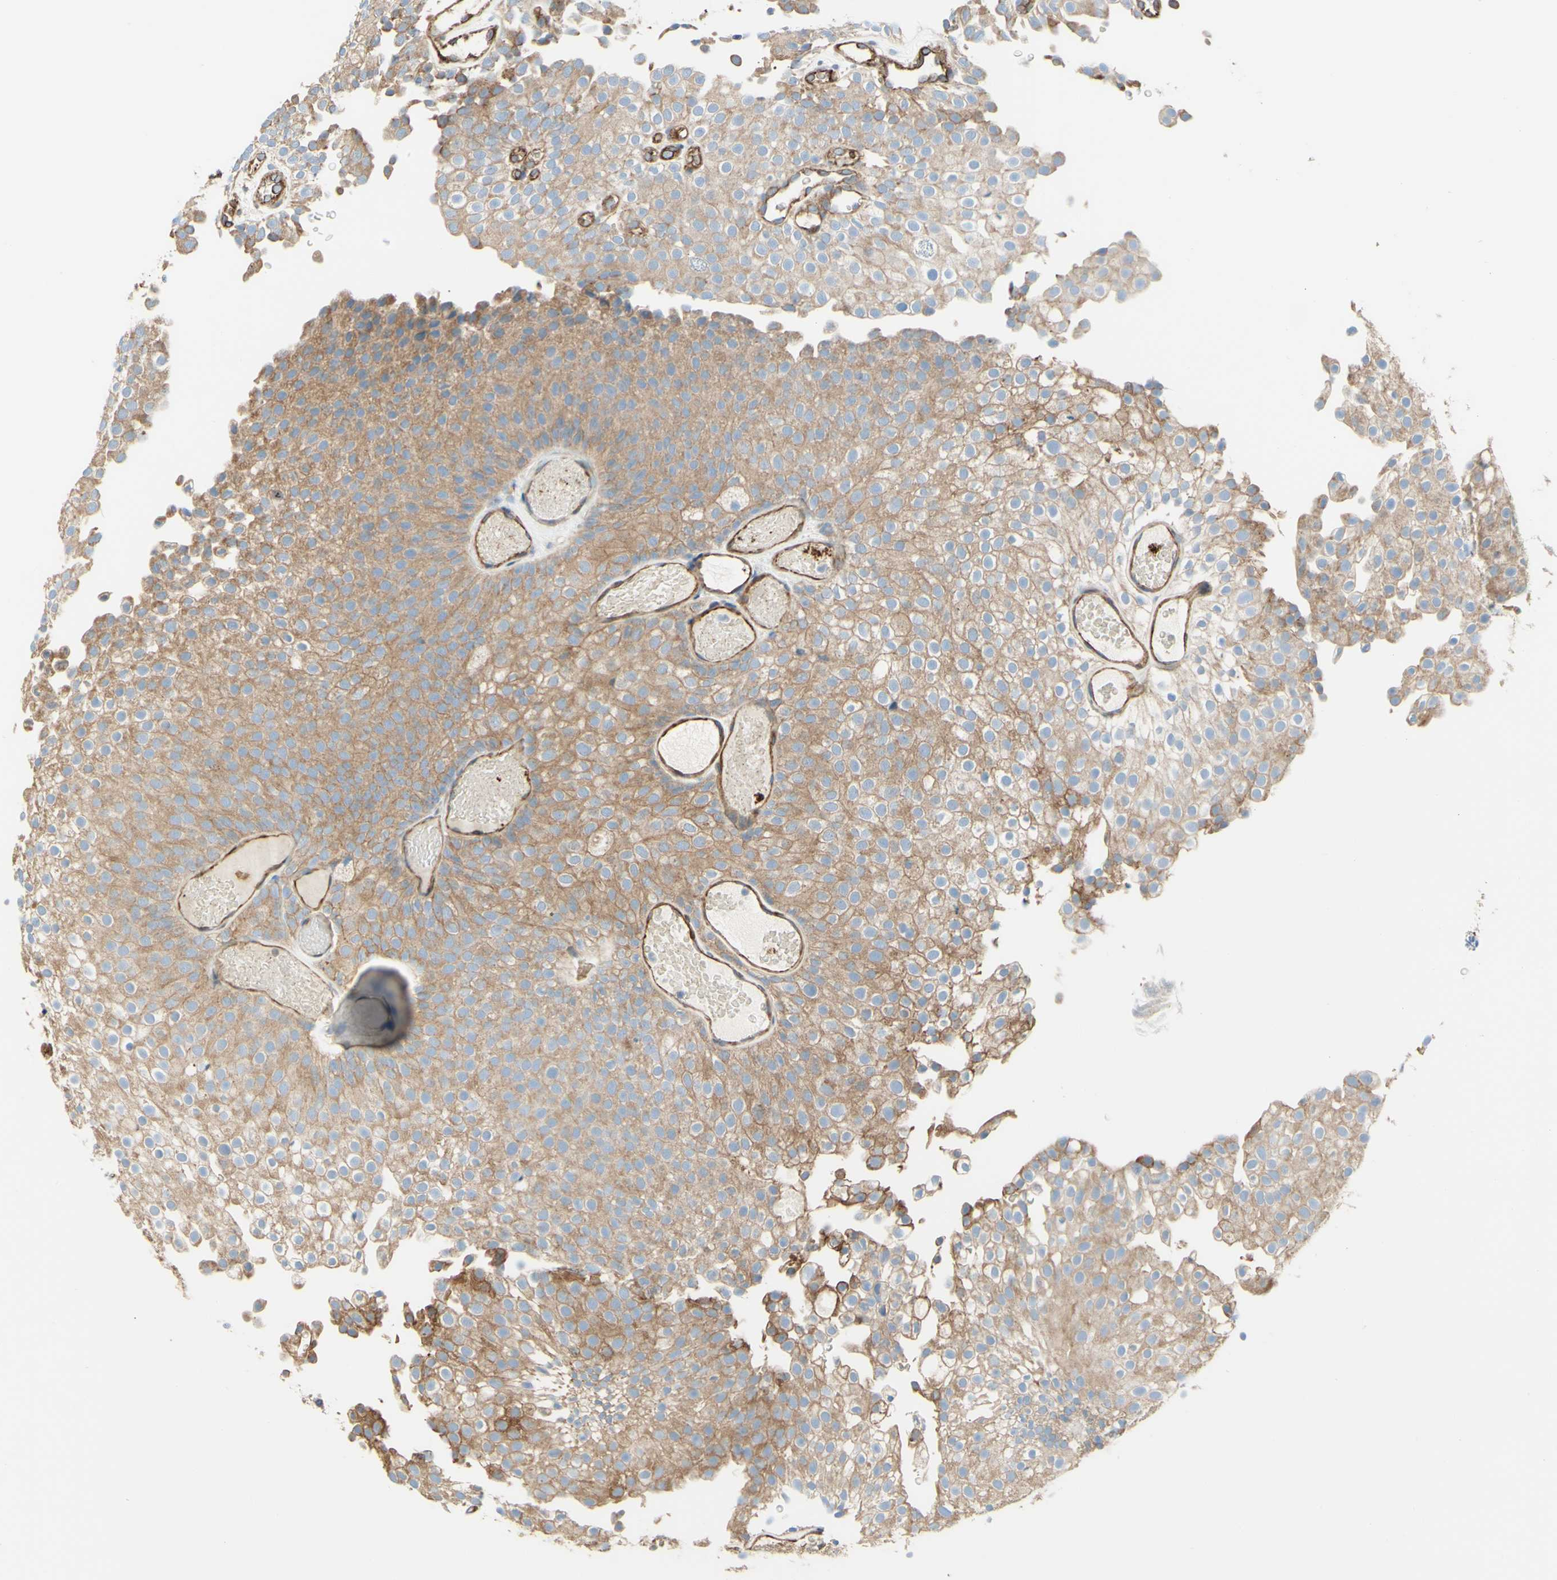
{"staining": {"intensity": "weak", "quantity": ">75%", "location": "cytoplasmic/membranous"}, "tissue": "urothelial cancer", "cell_type": "Tumor cells", "image_type": "cancer", "snomed": [{"axis": "morphology", "description": "Urothelial carcinoma, Low grade"}, {"axis": "topography", "description": "Urinary bladder"}], "caption": "Immunohistochemical staining of human urothelial cancer demonstrates low levels of weak cytoplasmic/membranous positivity in approximately >75% of tumor cells. Immunohistochemistry (ihc) stains the protein of interest in brown and the nuclei are stained blue.", "gene": "ENDOD1", "patient": {"sex": "male", "age": 78}}